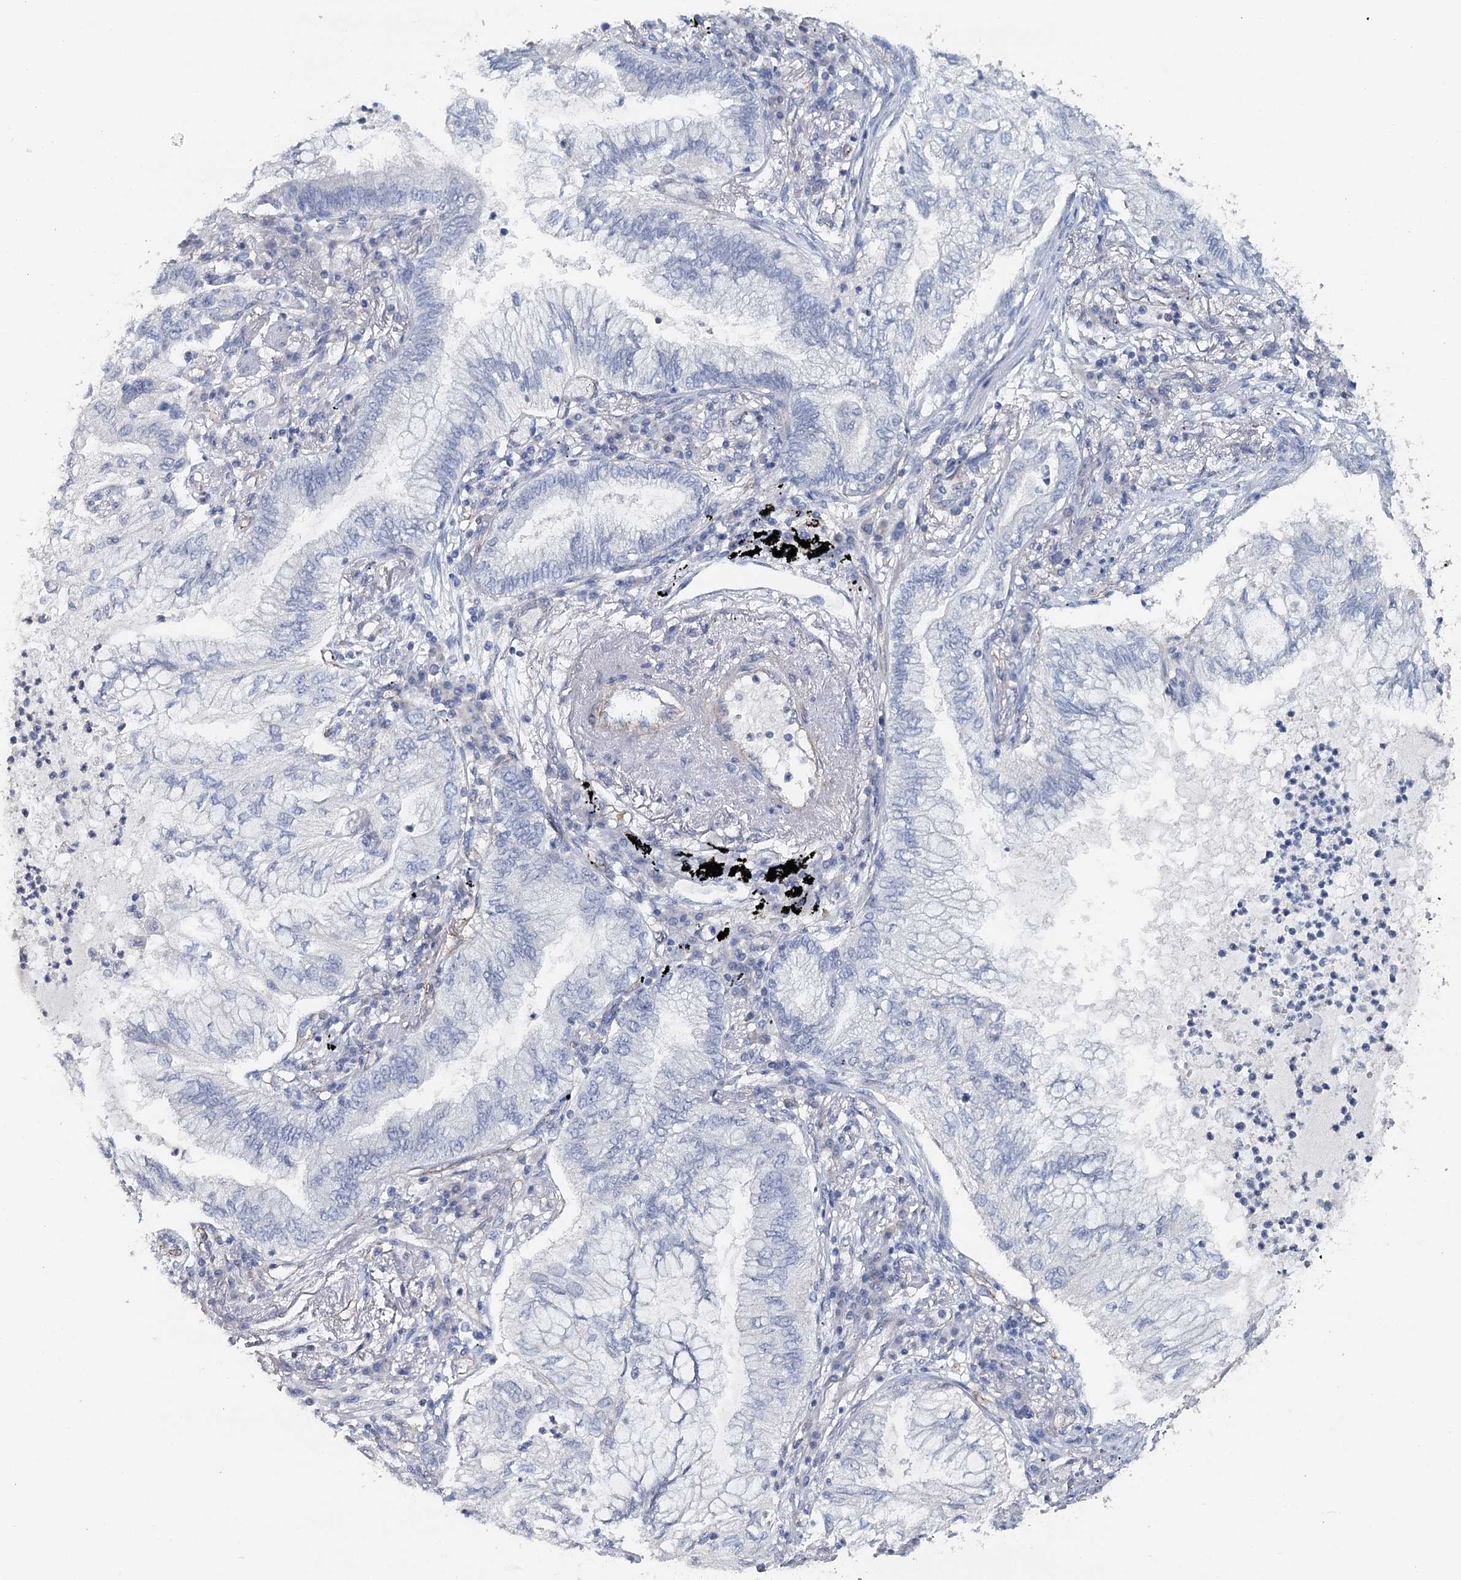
{"staining": {"intensity": "negative", "quantity": "none", "location": "none"}, "tissue": "lung cancer", "cell_type": "Tumor cells", "image_type": "cancer", "snomed": [{"axis": "morphology", "description": "Normal tissue, NOS"}, {"axis": "morphology", "description": "Adenocarcinoma, NOS"}, {"axis": "topography", "description": "Bronchus"}, {"axis": "topography", "description": "Lung"}], "caption": "Human lung adenocarcinoma stained for a protein using immunohistochemistry reveals no expression in tumor cells.", "gene": "SYNPO", "patient": {"sex": "female", "age": 70}}